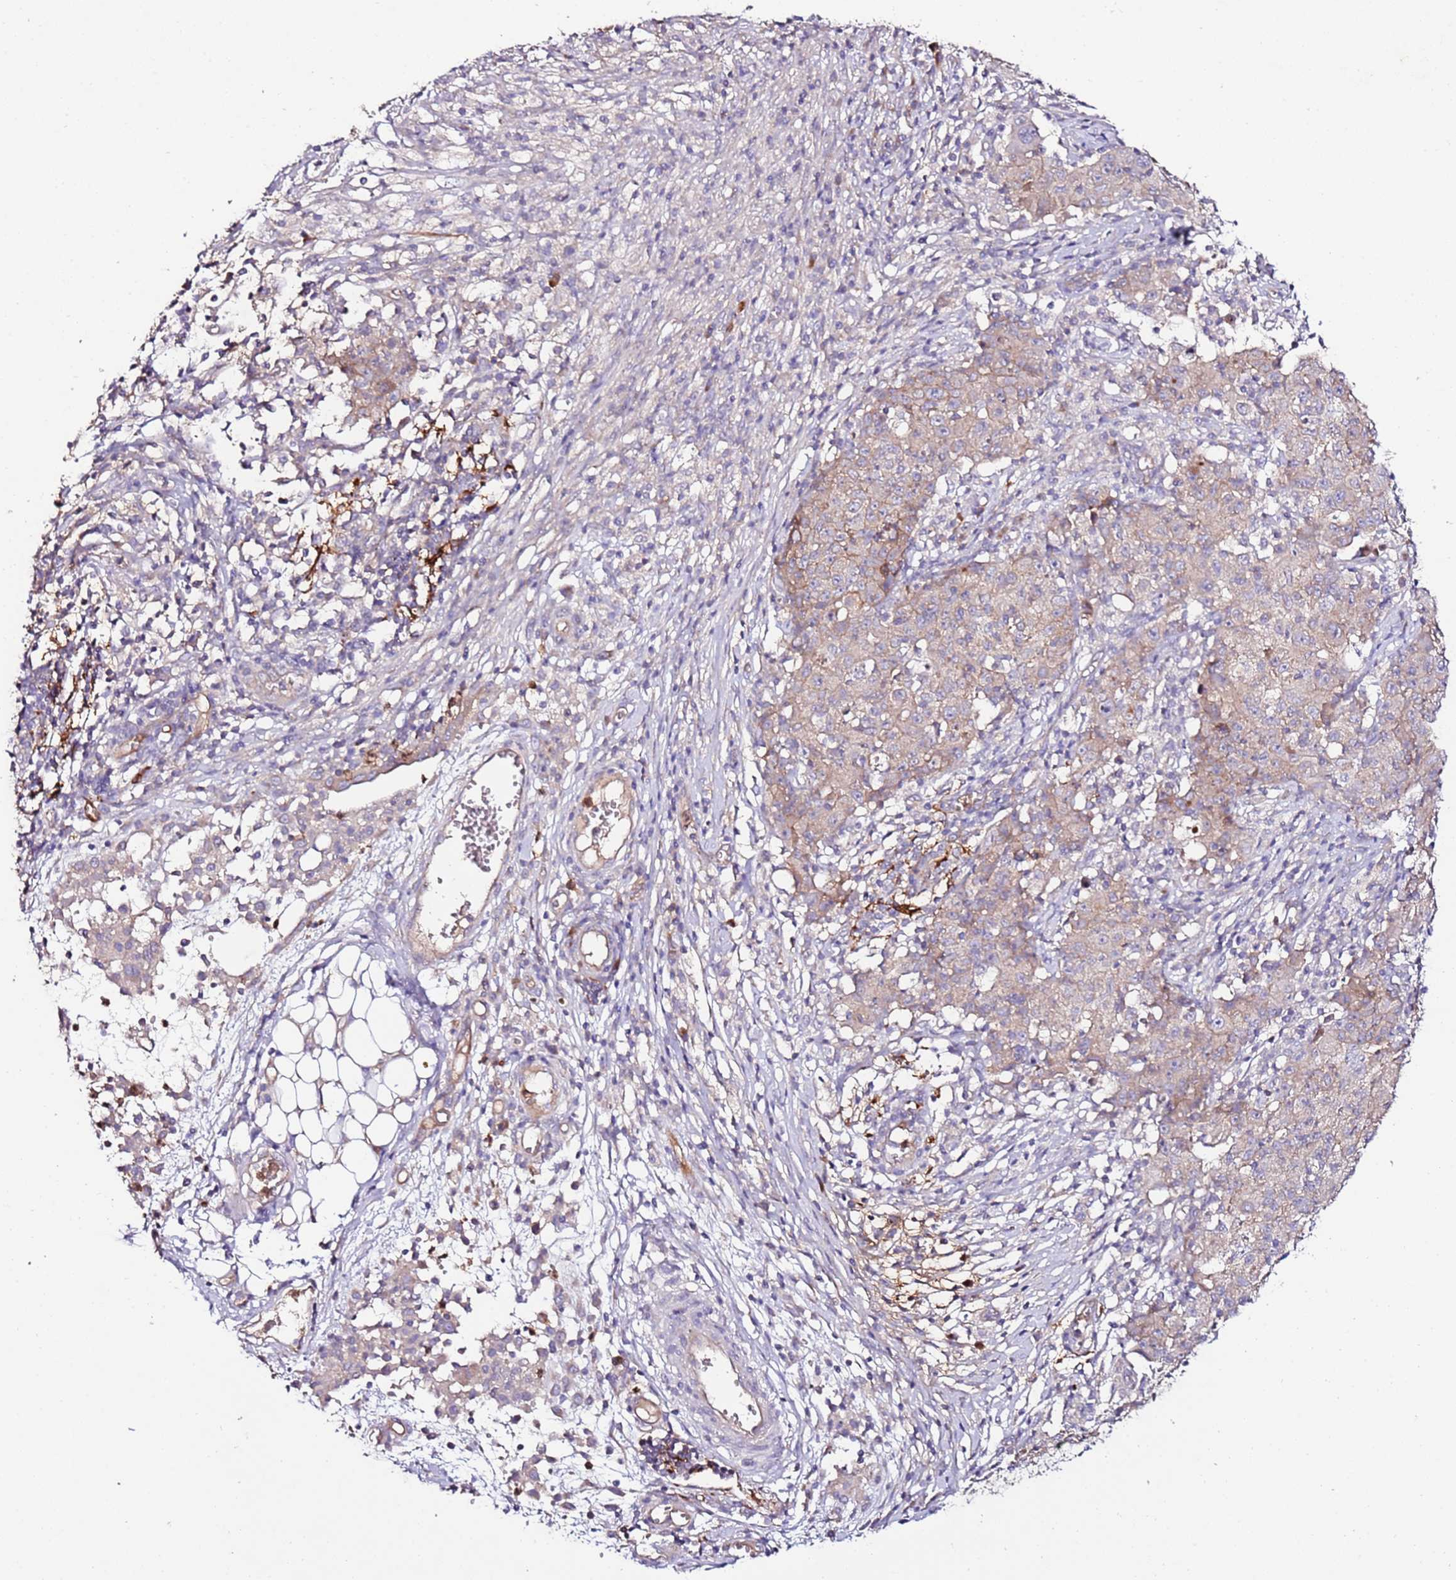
{"staining": {"intensity": "weak", "quantity": "<25%", "location": "cytoplasmic/membranous"}, "tissue": "ovarian cancer", "cell_type": "Tumor cells", "image_type": "cancer", "snomed": [{"axis": "morphology", "description": "Carcinoma, endometroid"}, {"axis": "topography", "description": "Ovary"}], "caption": "Immunohistochemical staining of ovarian cancer (endometroid carcinoma) reveals no significant expression in tumor cells. (DAB (3,3'-diaminobenzidine) immunohistochemistry with hematoxylin counter stain).", "gene": "FLVCR1", "patient": {"sex": "female", "age": 42}}